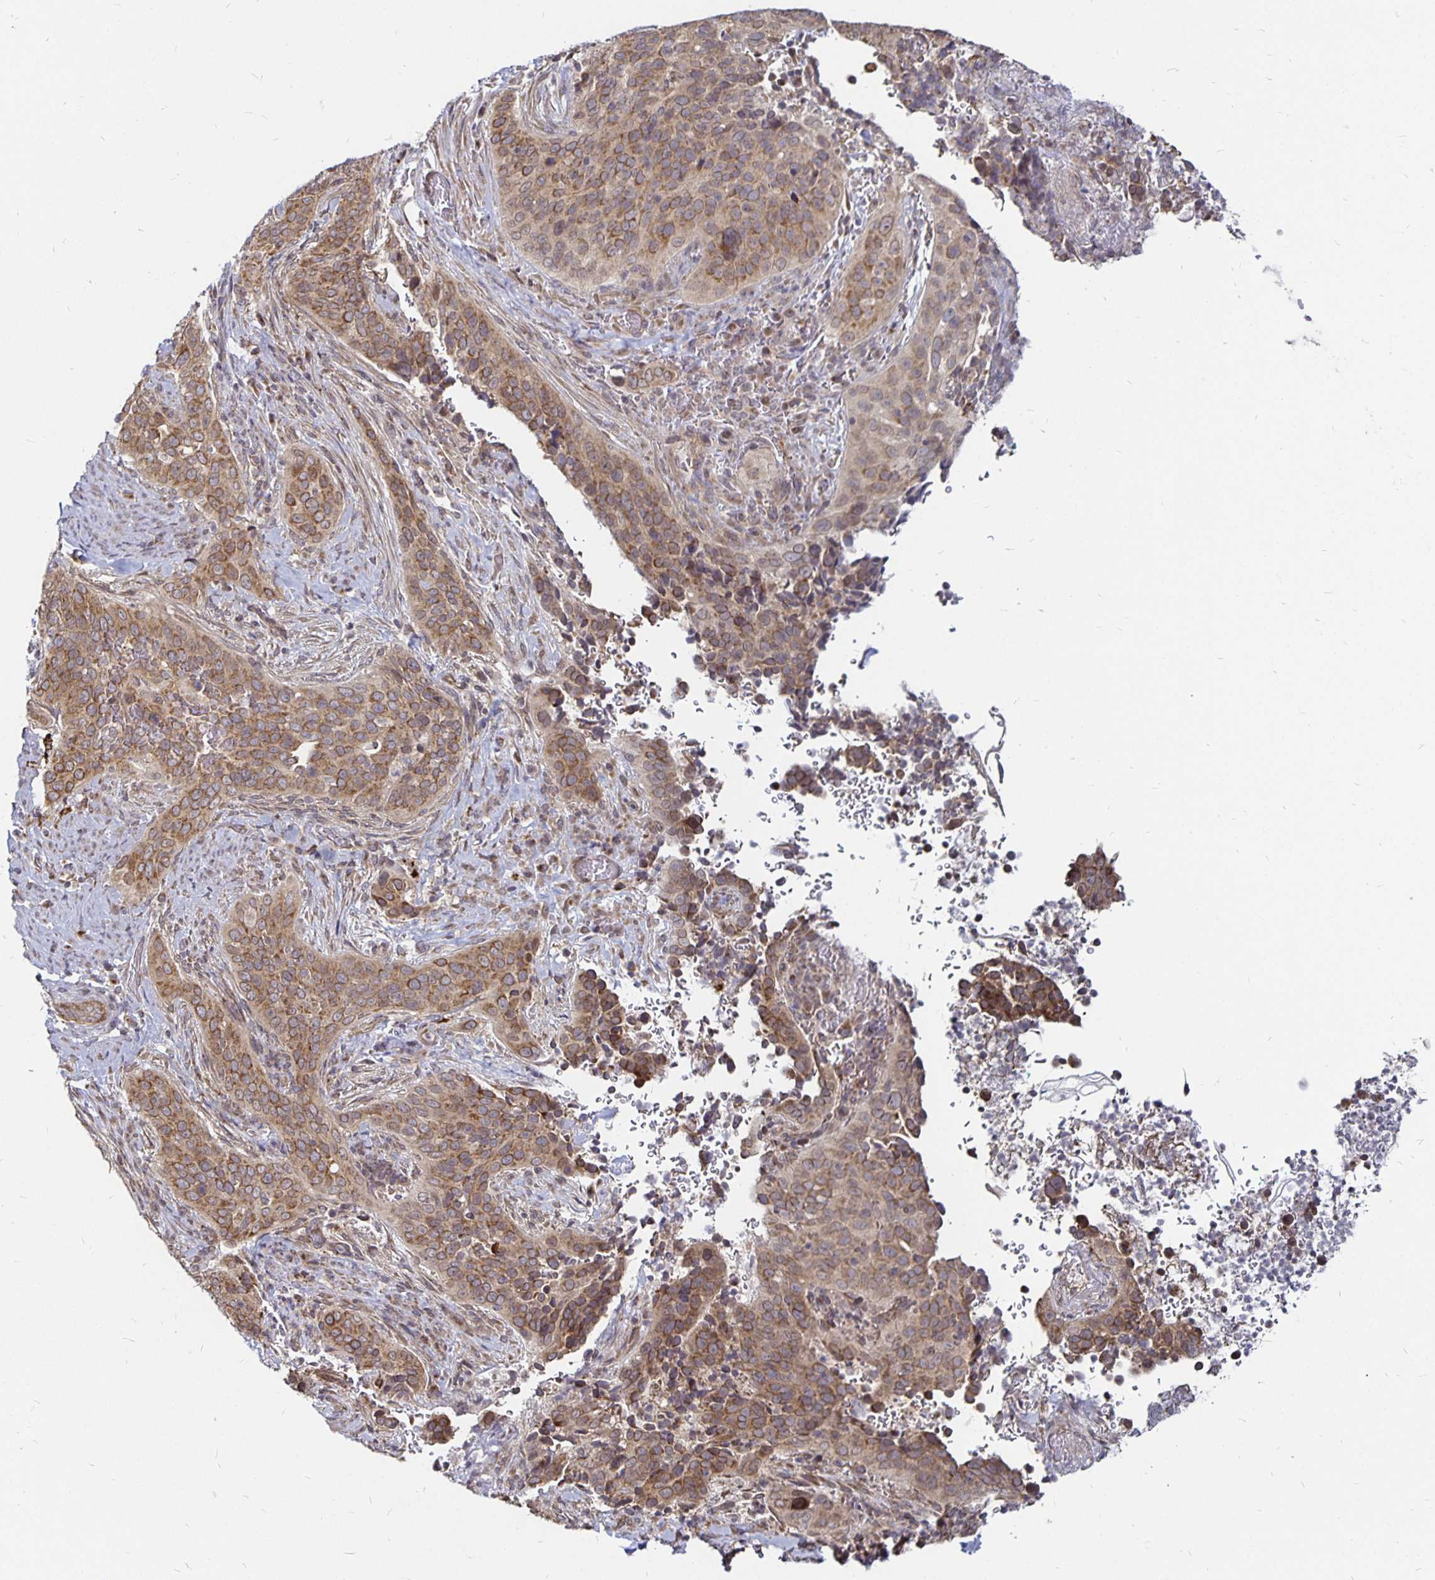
{"staining": {"intensity": "moderate", "quantity": ">75%", "location": "cytoplasmic/membranous"}, "tissue": "cervical cancer", "cell_type": "Tumor cells", "image_type": "cancer", "snomed": [{"axis": "morphology", "description": "Squamous cell carcinoma, NOS"}, {"axis": "topography", "description": "Cervix"}], "caption": "Immunohistochemistry (IHC) of human squamous cell carcinoma (cervical) exhibits medium levels of moderate cytoplasmic/membranous positivity in approximately >75% of tumor cells.", "gene": "CYP27A1", "patient": {"sex": "female", "age": 38}}